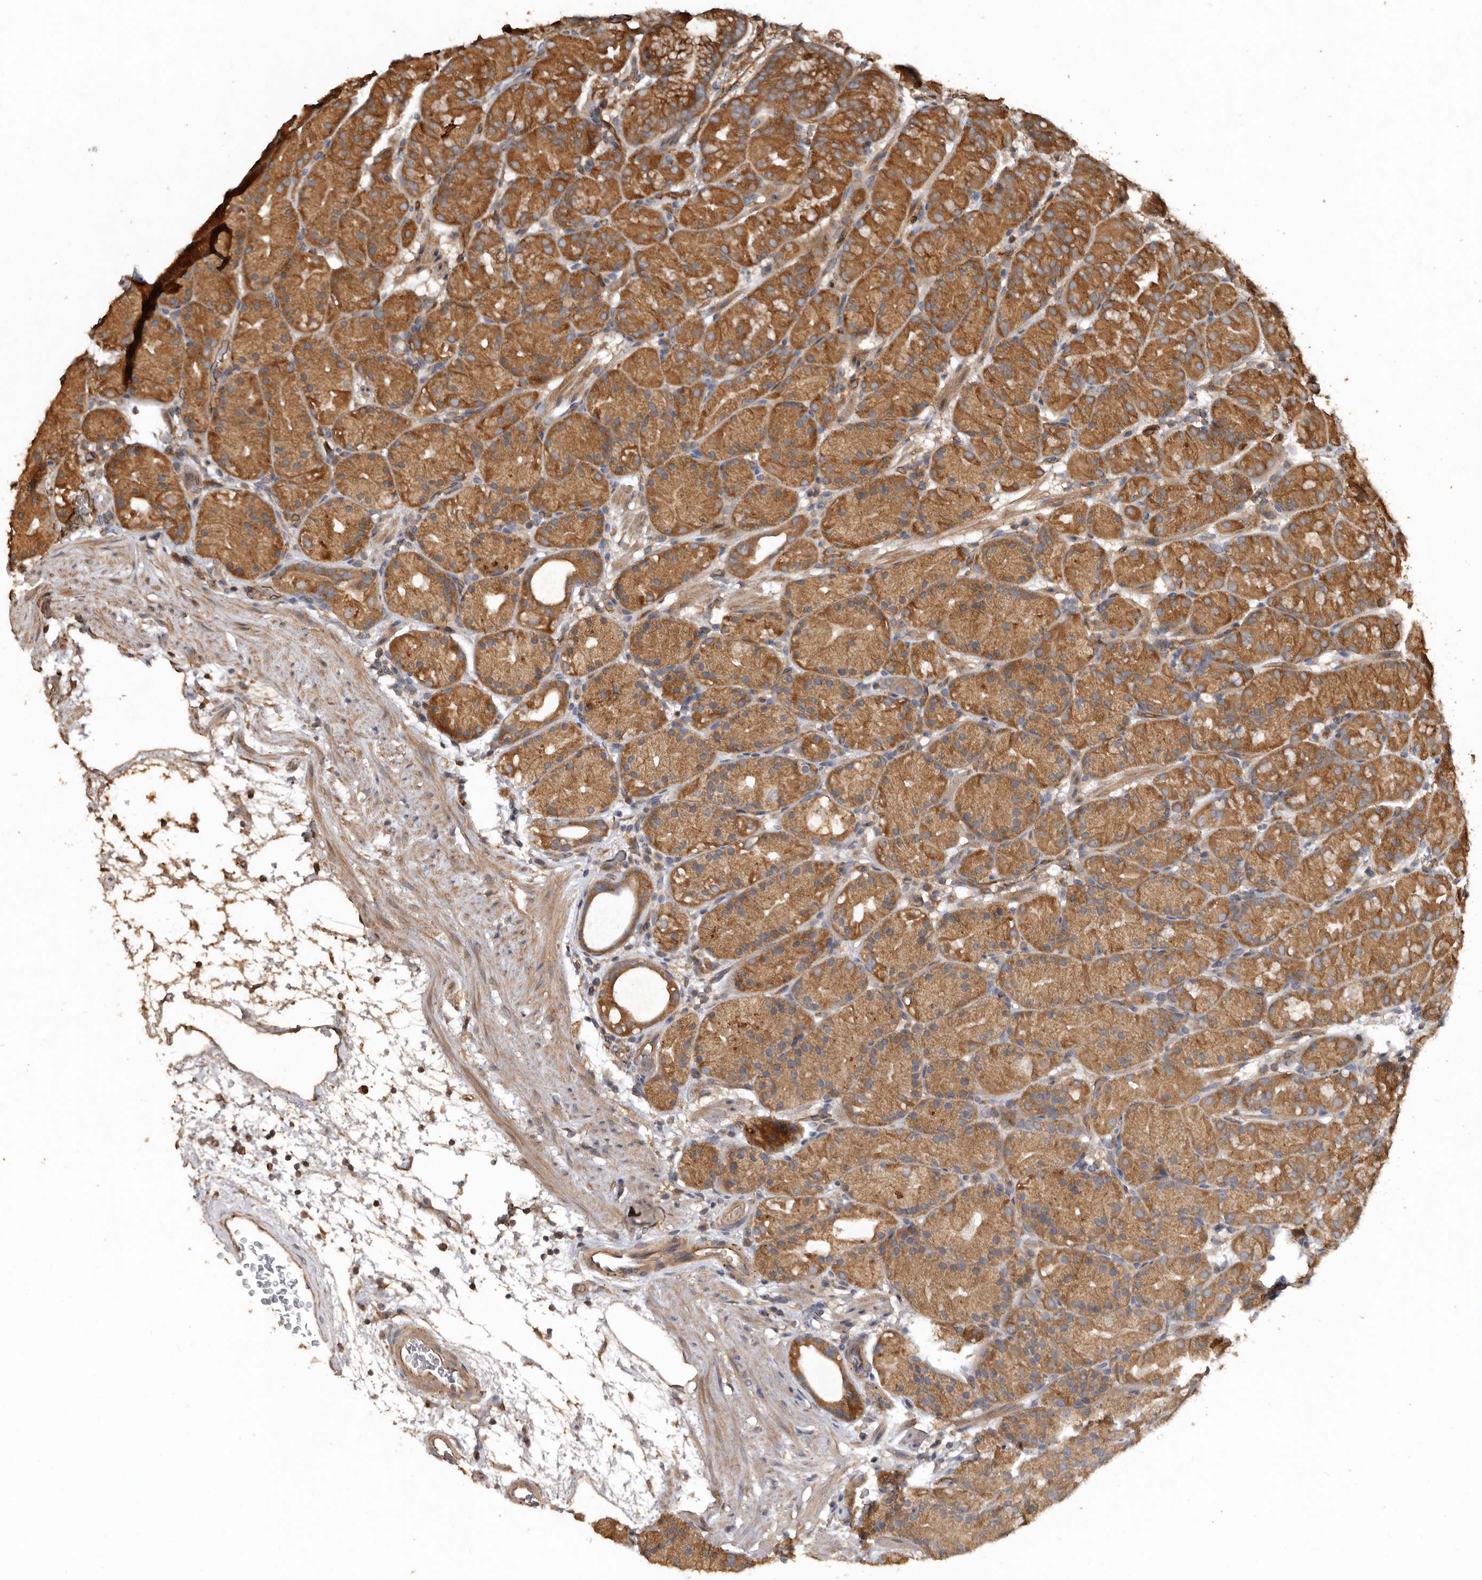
{"staining": {"intensity": "moderate", "quantity": ">75%", "location": "cytoplasmic/membranous"}, "tissue": "stomach", "cell_type": "Glandular cells", "image_type": "normal", "snomed": [{"axis": "morphology", "description": "Normal tissue, NOS"}, {"axis": "topography", "description": "Stomach, upper"}], "caption": "Protein expression analysis of normal stomach exhibits moderate cytoplasmic/membranous expression in approximately >75% of glandular cells. (DAB (3,3'-diaminobenzidine) IHC with brightfield microscopy, high magnification).", "gene": "FLCN", "patient": {"sex": "male", "age": 48}}